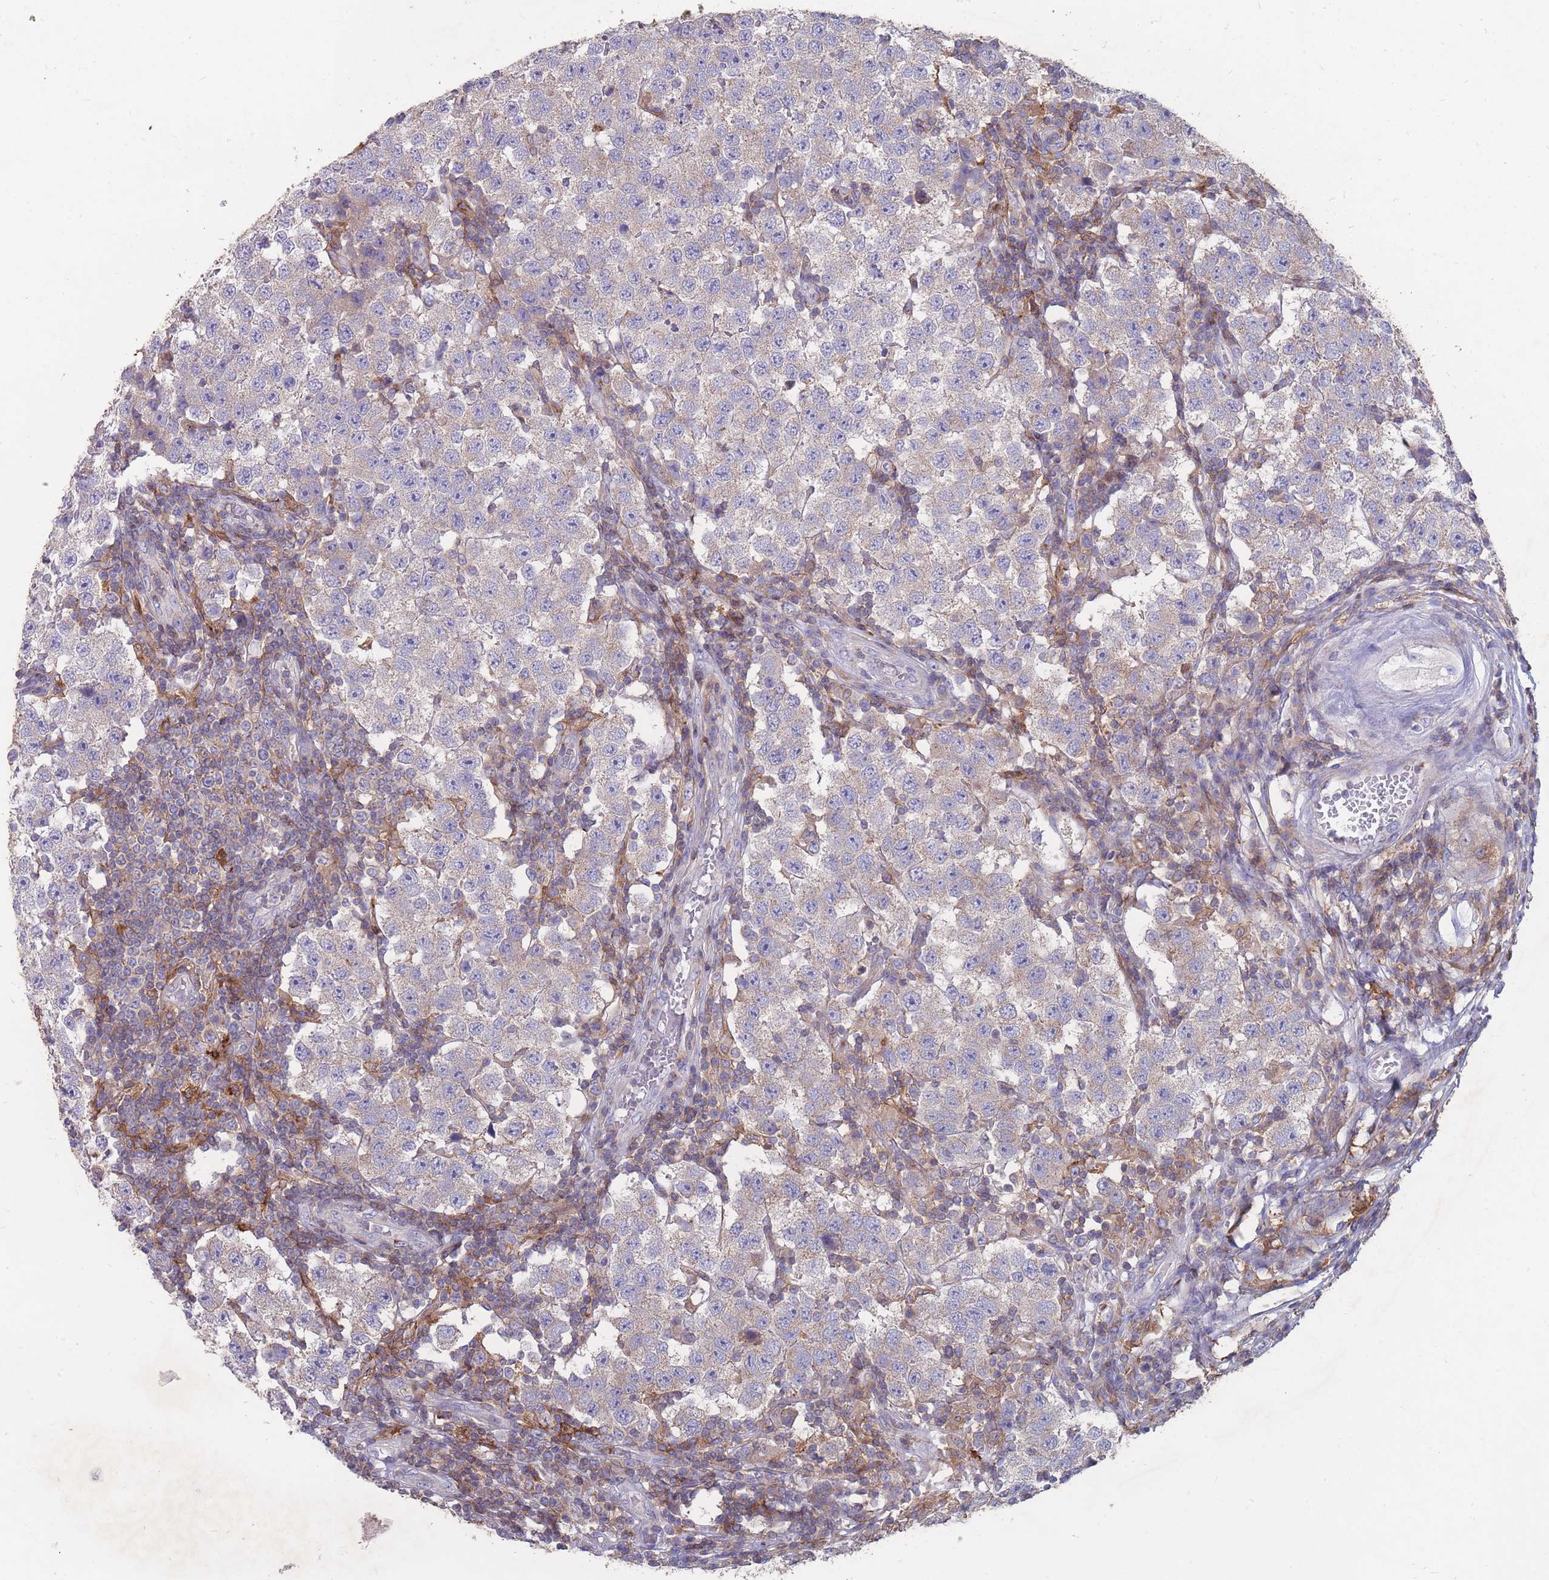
{"staining": {"intensity": "weak", "quantity": "<25%", "location": "cytoplasmic/membranous"}, "tissue": "testis cancer", "cell_type": "Tumor cells", "image_type": "cancer", "snomed": [{"axis": "morphology", "description": "Seminoma, NOS"}, {"axis": "topography", "description": "Testis"}], "caption": "A micrograph of human seminoma (testis) is negative for staining in tumor cells.", "gene": "CD33", "patient": {"sex": "male", "age": 34}}